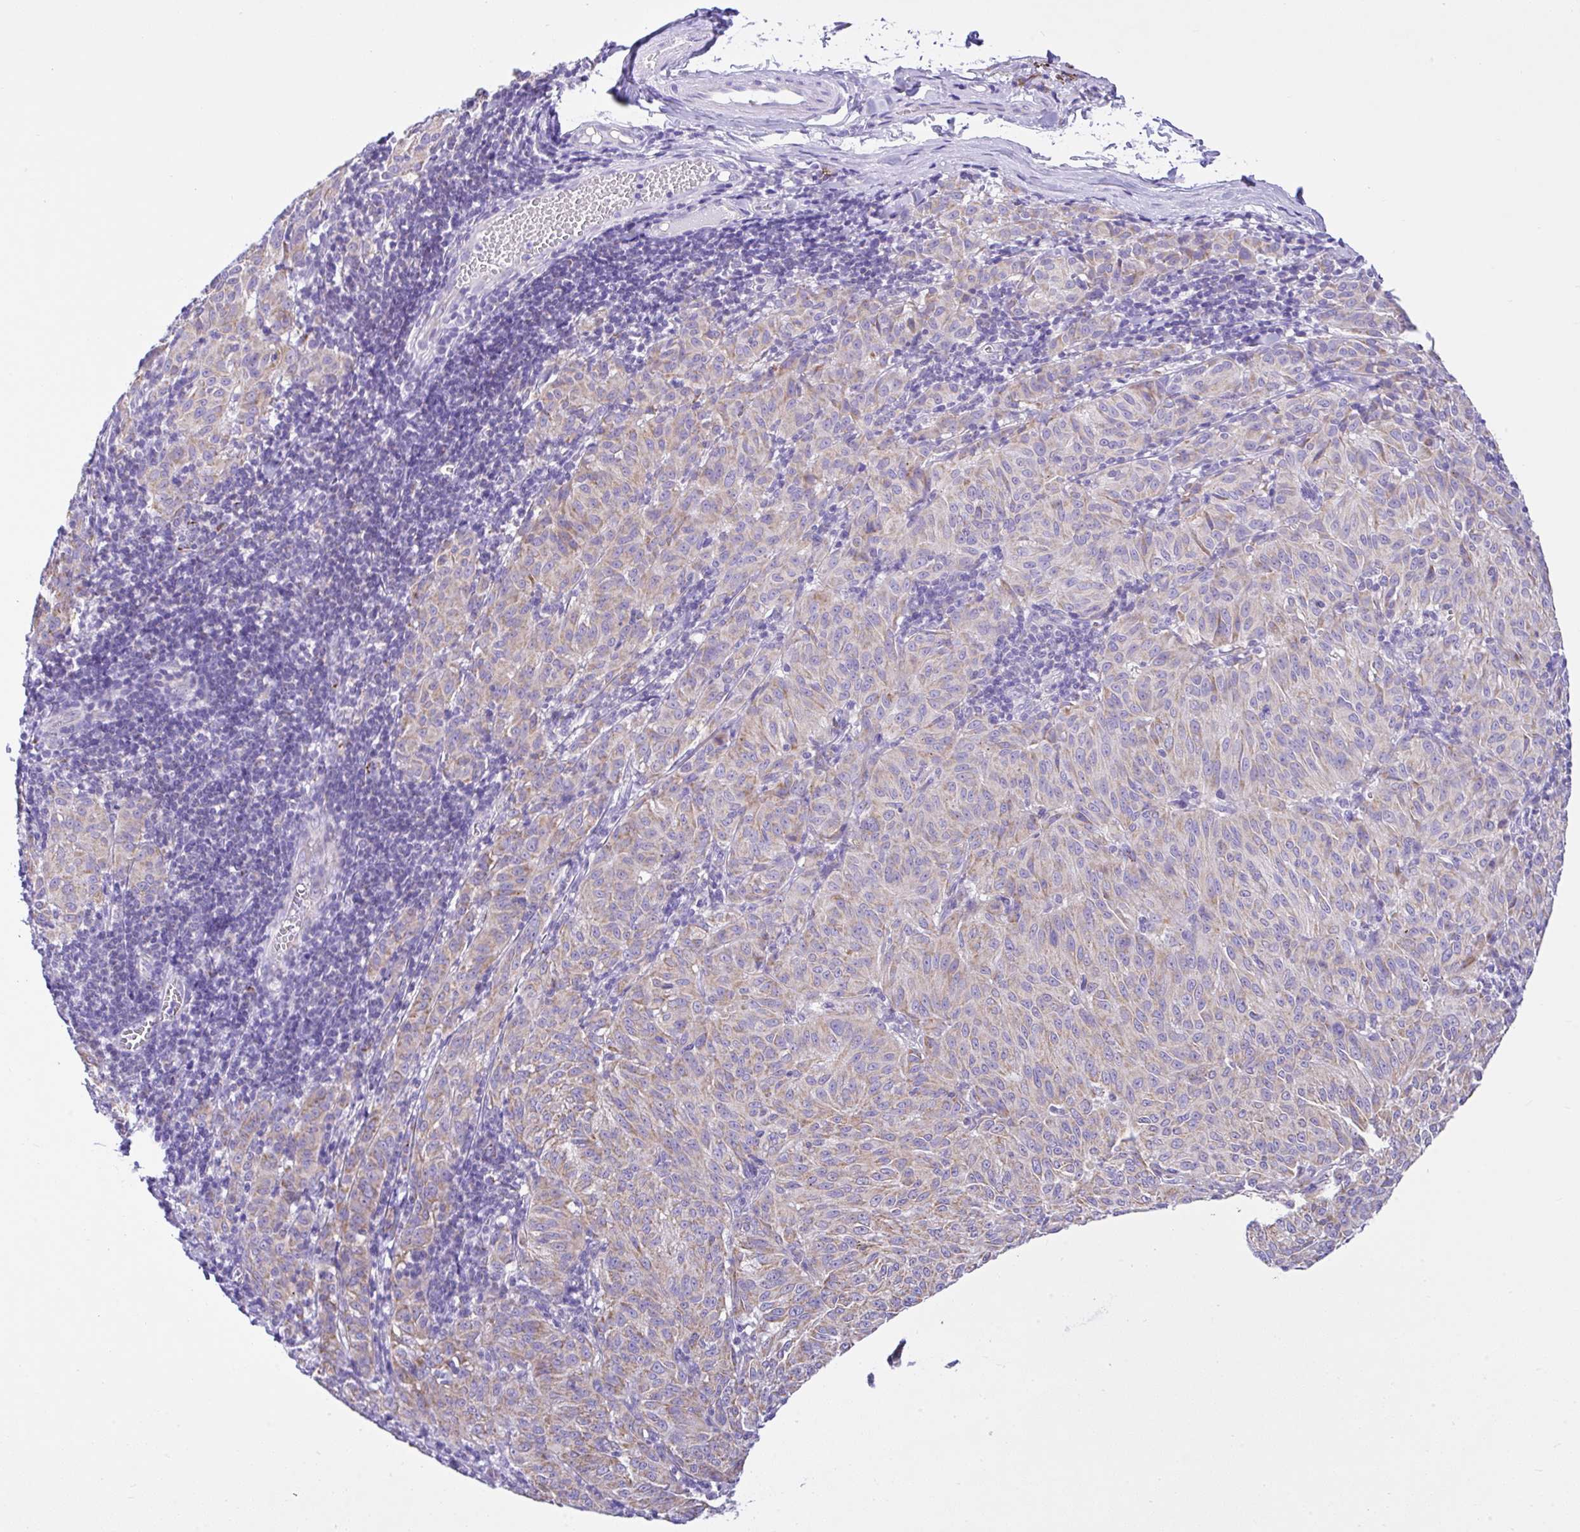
{"staining": {"intensity": "weak", "quantity": "25%-75%", "location": "cytoplasmic/membranous"}, "tissue": "melanoma", "cell_type": "Tumor cells", "image_type": "cancer", "snomed": [{"axis": "morphology", "description": "Malignant melanoma, NOS"}, {"axis": "topography", "description": "Skin"}], "caption": "Tumor cells reveal weak cytoplasmic/membranous staining in about 25%-75% of cells in malignant melanoma.", "gene": "SLC13A1", "patient": {"sex": "female", "age": 72}}